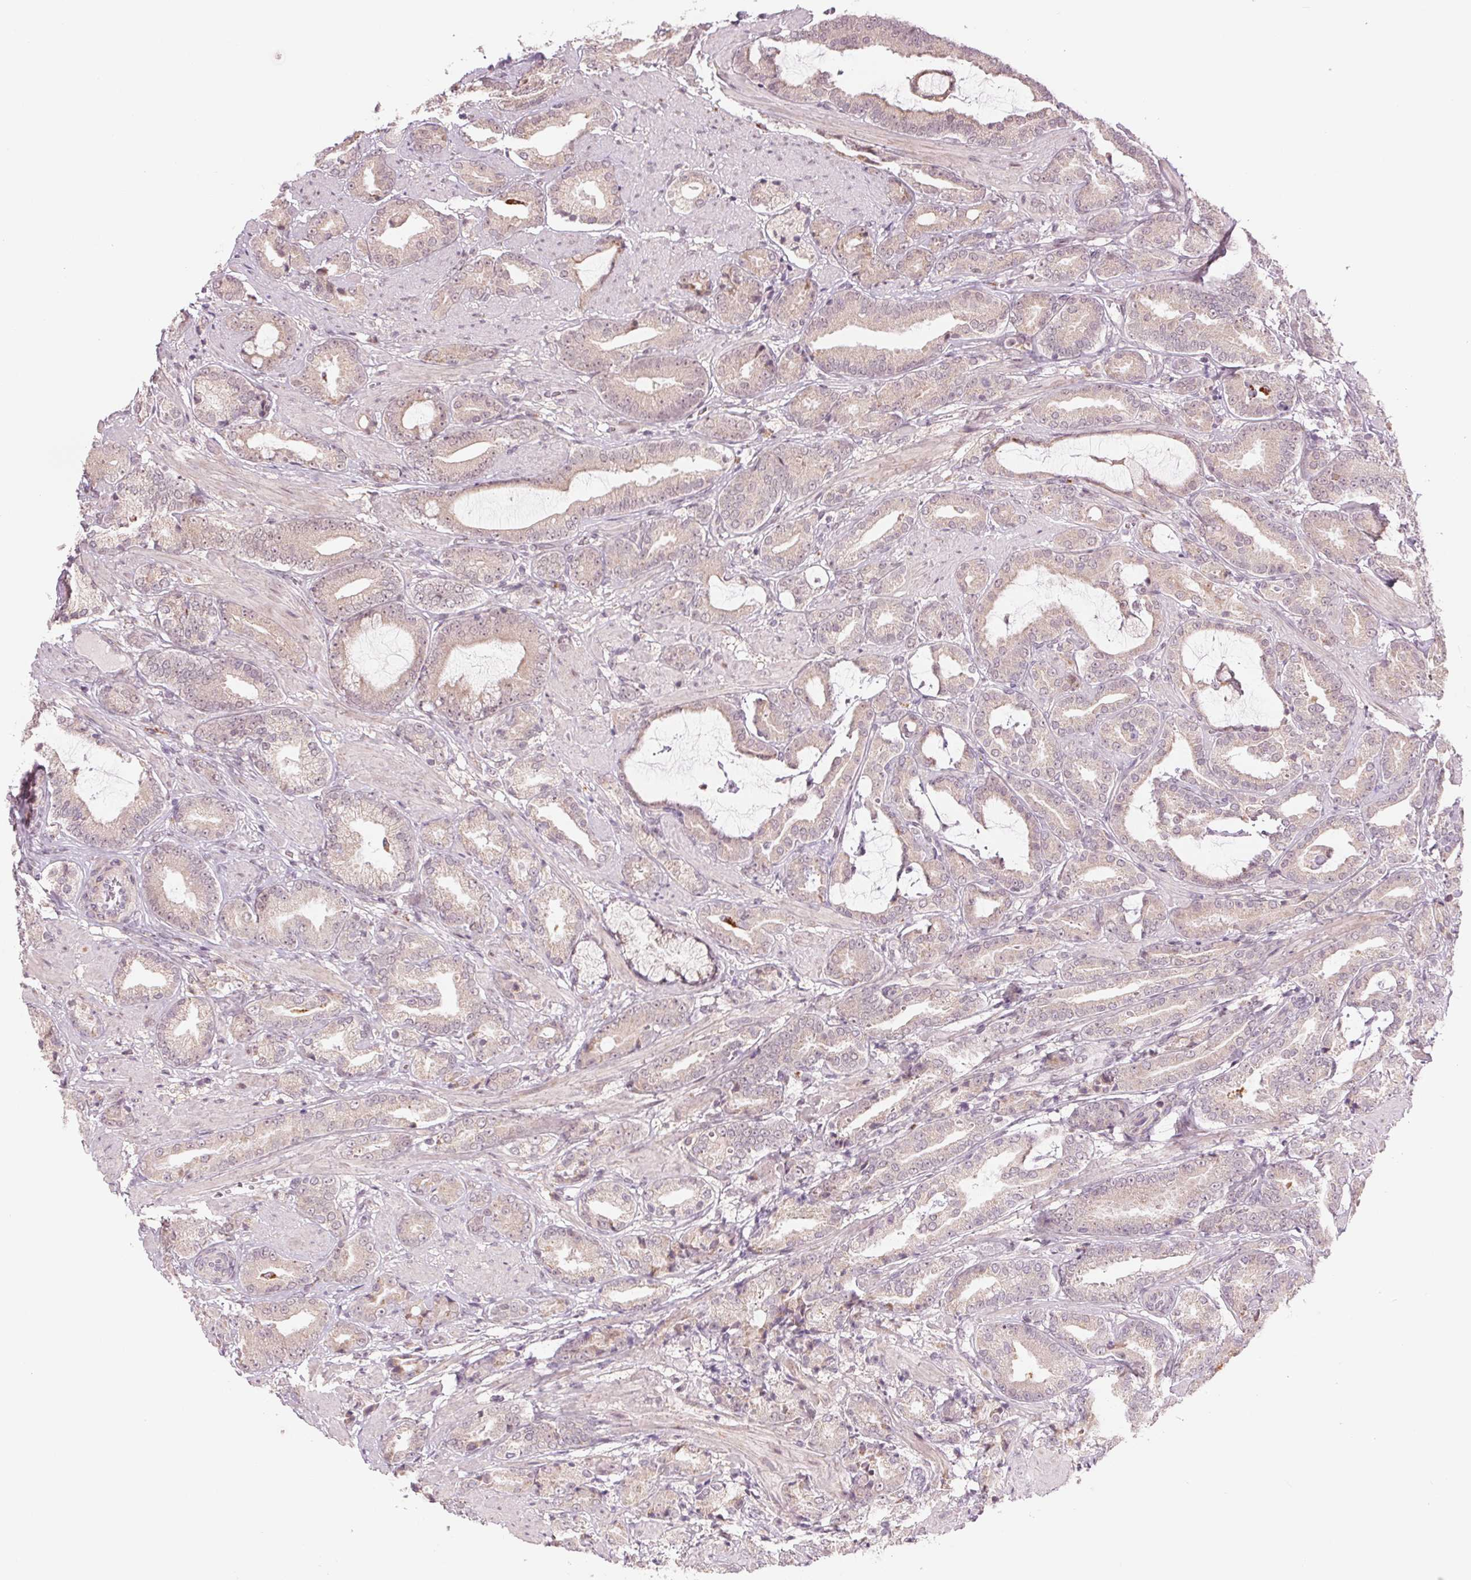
{"staining": {"intensity": "weak", "quantity": "25%-75%", "location": "cytoplasmic/membranous,nuclear"}, "tissue": "prostate cancer", "cell_type": "Tumor cells", "image_type": "cancer", "snomed": [{"axis": "morphology", "description": "Adenocarcinoma, High grade"}, {"axis": "topography", "description": "Prostate"}], "caption": "IHC photomicrograph of neoplastic tissue: human adenocarcinoma (high-grade) (prostate) stained using immunohistochemistry exhibits low levels of weak protein expression localized specifically in the cytoplasmic/membranous and nuclear of tumor cells, appearing as a cytoplasmic/membranous and nuclear brown color.", "gene": "ARHGAP32", "patient": {"sex": "male", "age": 56}}